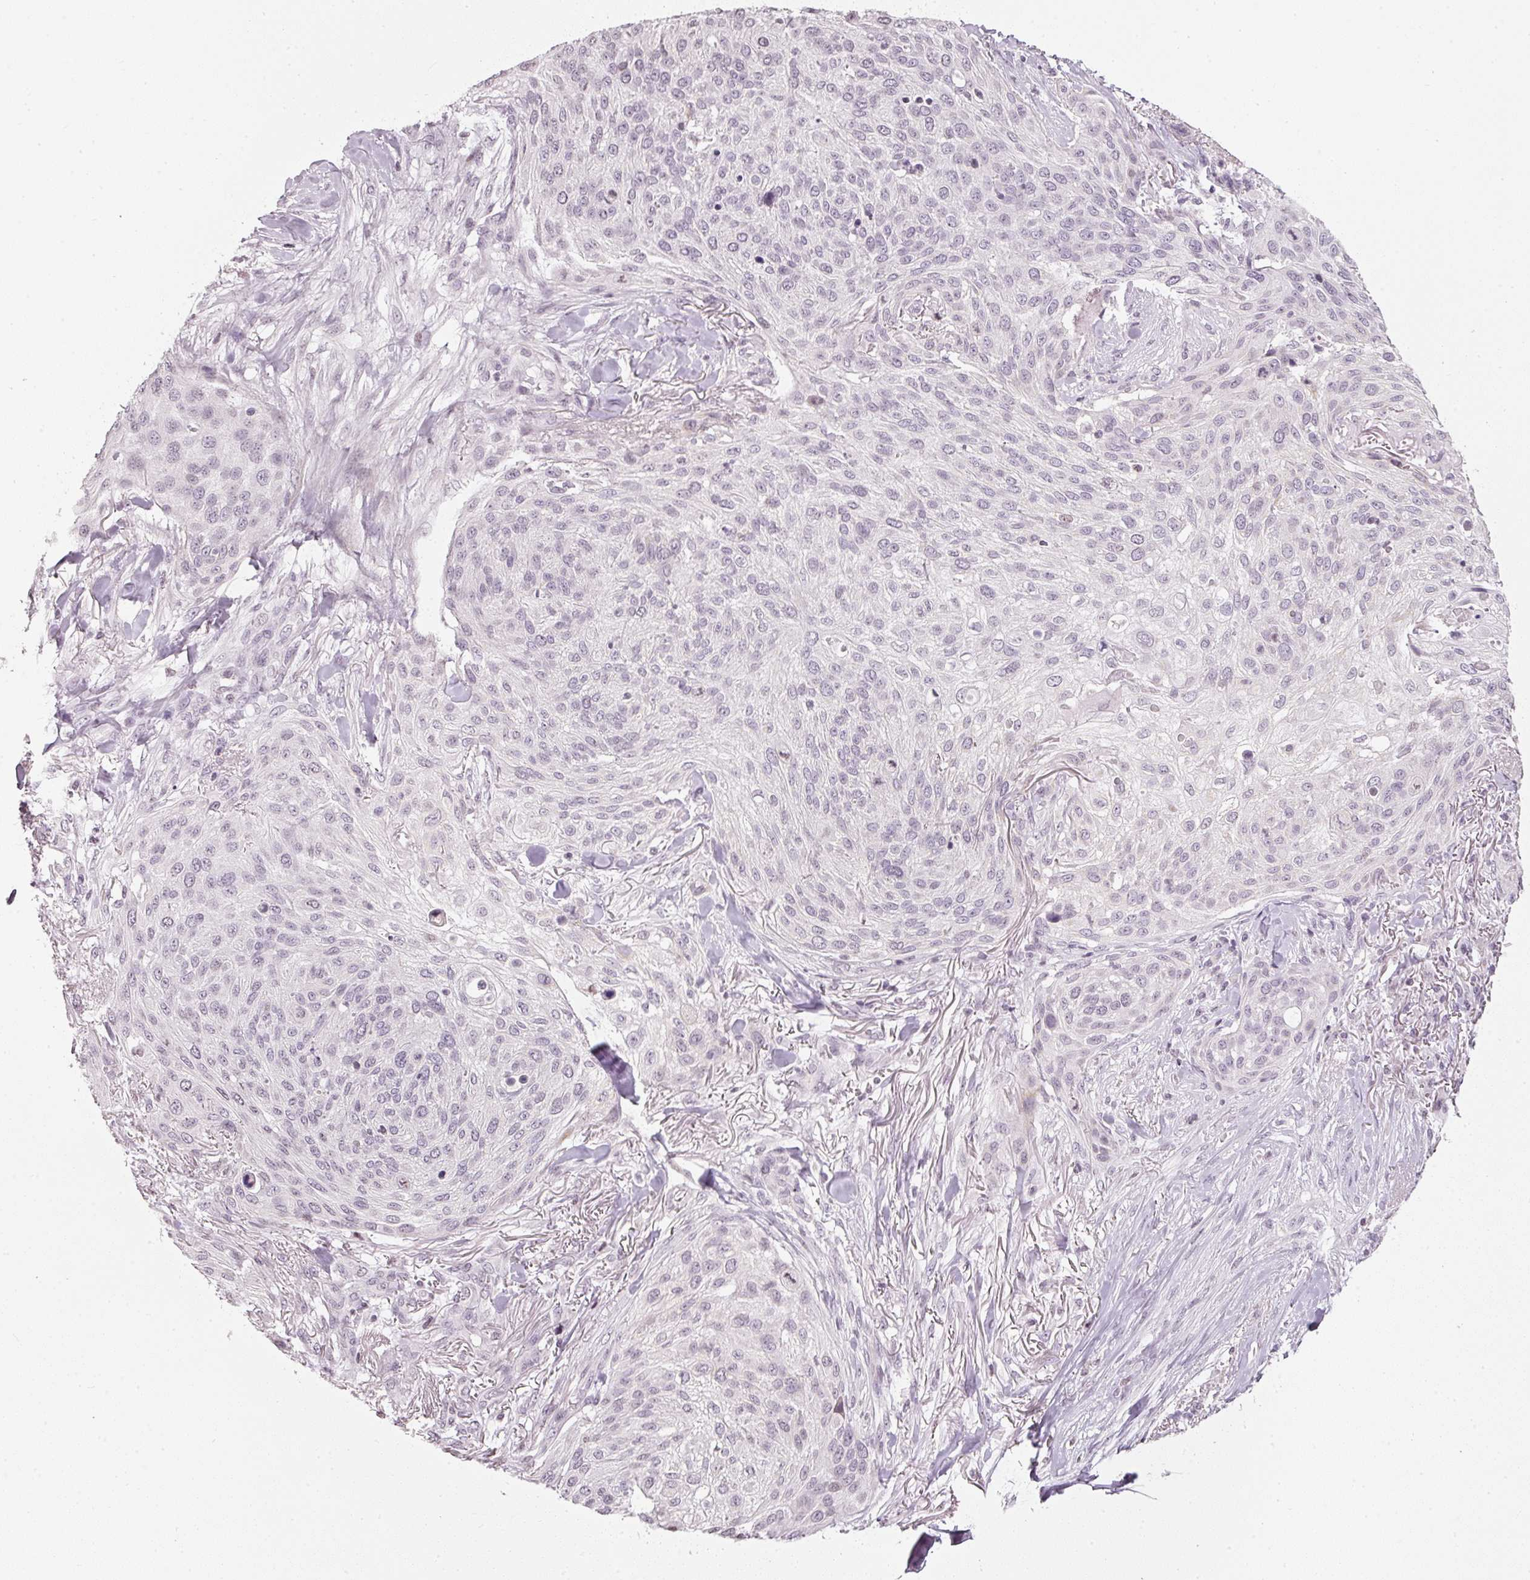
{"staining": {"intensity": "weak", "quantity": "<25%", "location": "nuclear"}, "tissue": "skin cancer", "cell_type": "Tumor cells", "image_type": "cancer", "snomed": [{"axis": "morphology", "description": "Squamous cell carcinoma, NOS"}, {"axis": "topography", "description": "Skin"}], "caption": "Human squamous cell carcinoma (skin) stained for a protein using IHC shows no positivity in tumor cells.", "gene": "NRDE2", "patient": {"sex": "female", "age": 87}}